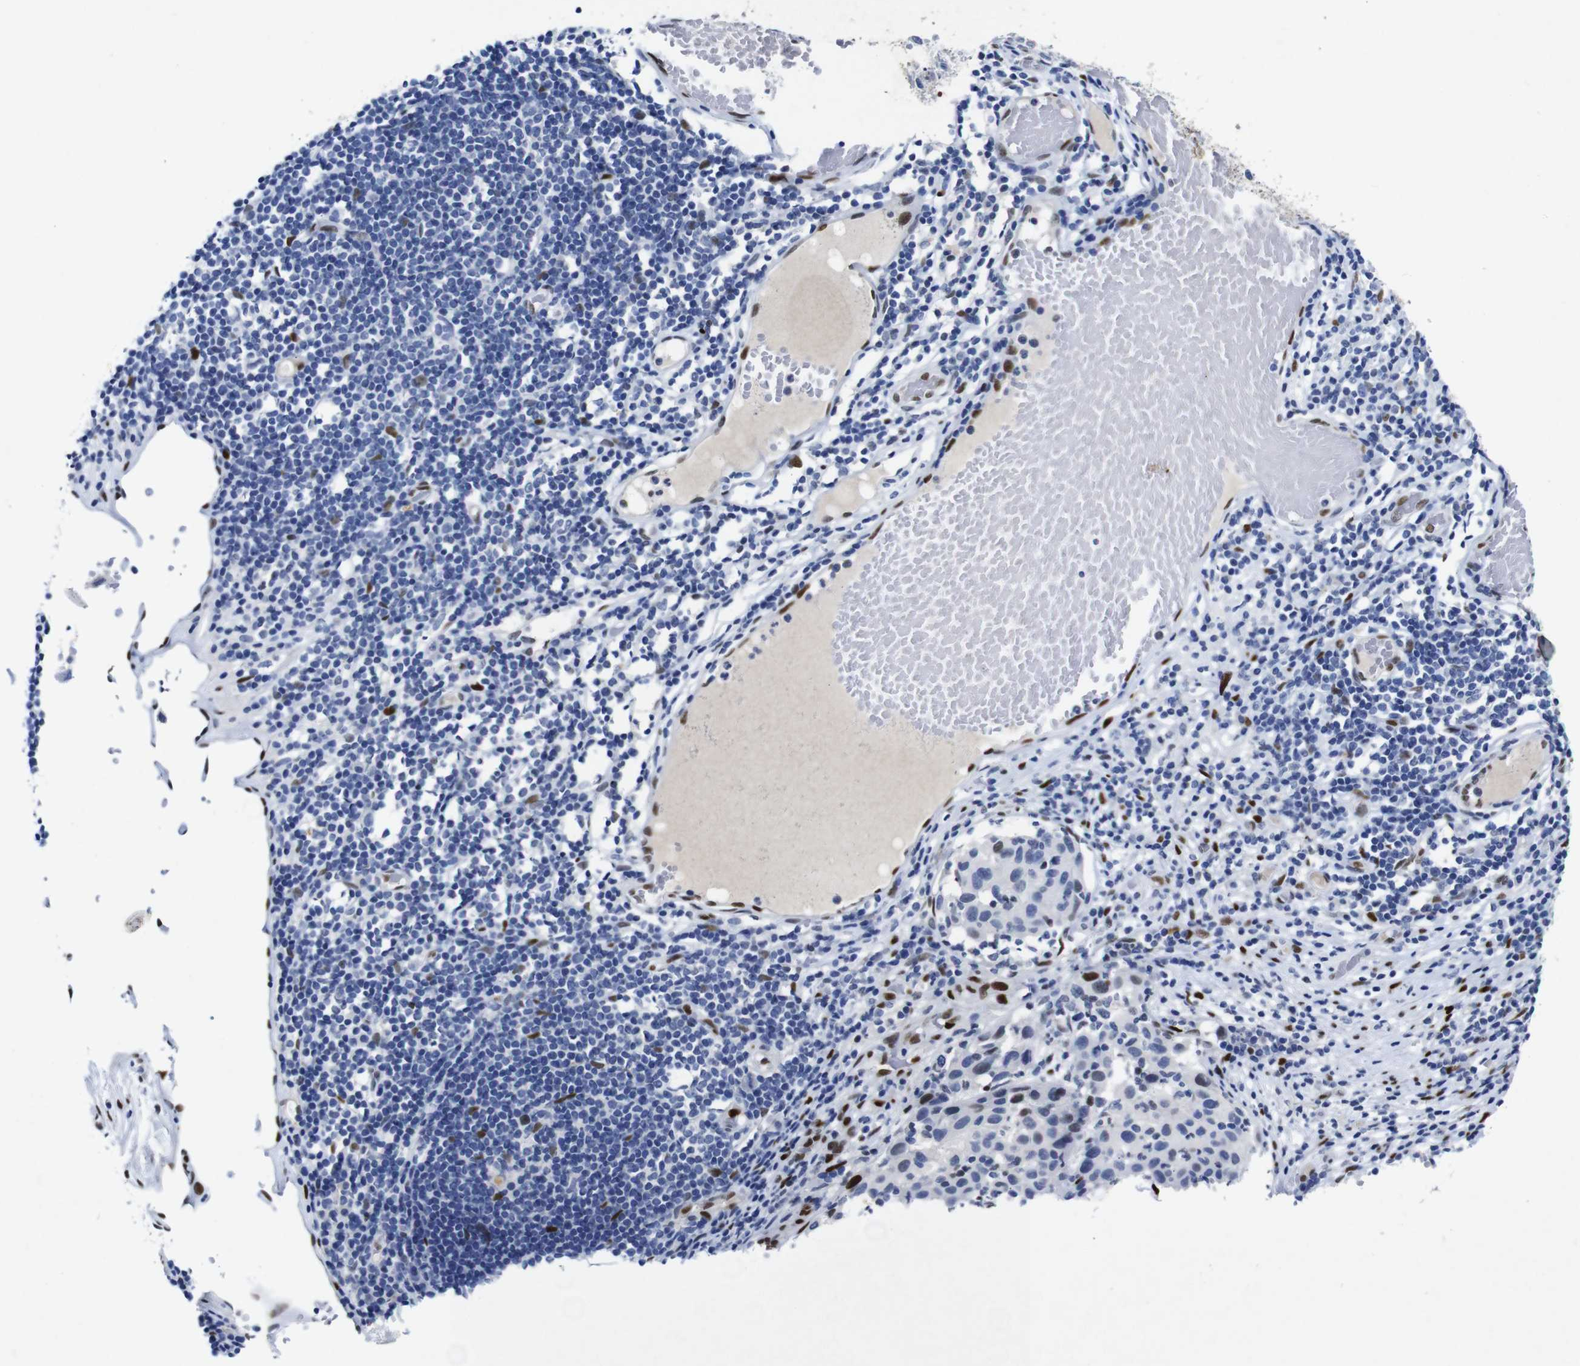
{"staining": {"intensity": "moderate", "quantity": "<25%", "location": "nuclear"}, "tissue": "melanoma", "cell_type": "Tumor cells", "image_type": "cancer", "snomed": [{"axis": "morphology", "description": "Malignant melanoma, Metastatic site"}, {"axis": "topography", "description": "Lymph node"}], "caption": "Immunohistochemical staining of malignant melanoma (metastatic site) demonstrates low levels of moderate nuclear protein expression in about <25% of tumor cells.", "gene": "FOSL2", "patient": {"sex": "male", "age": 61}}